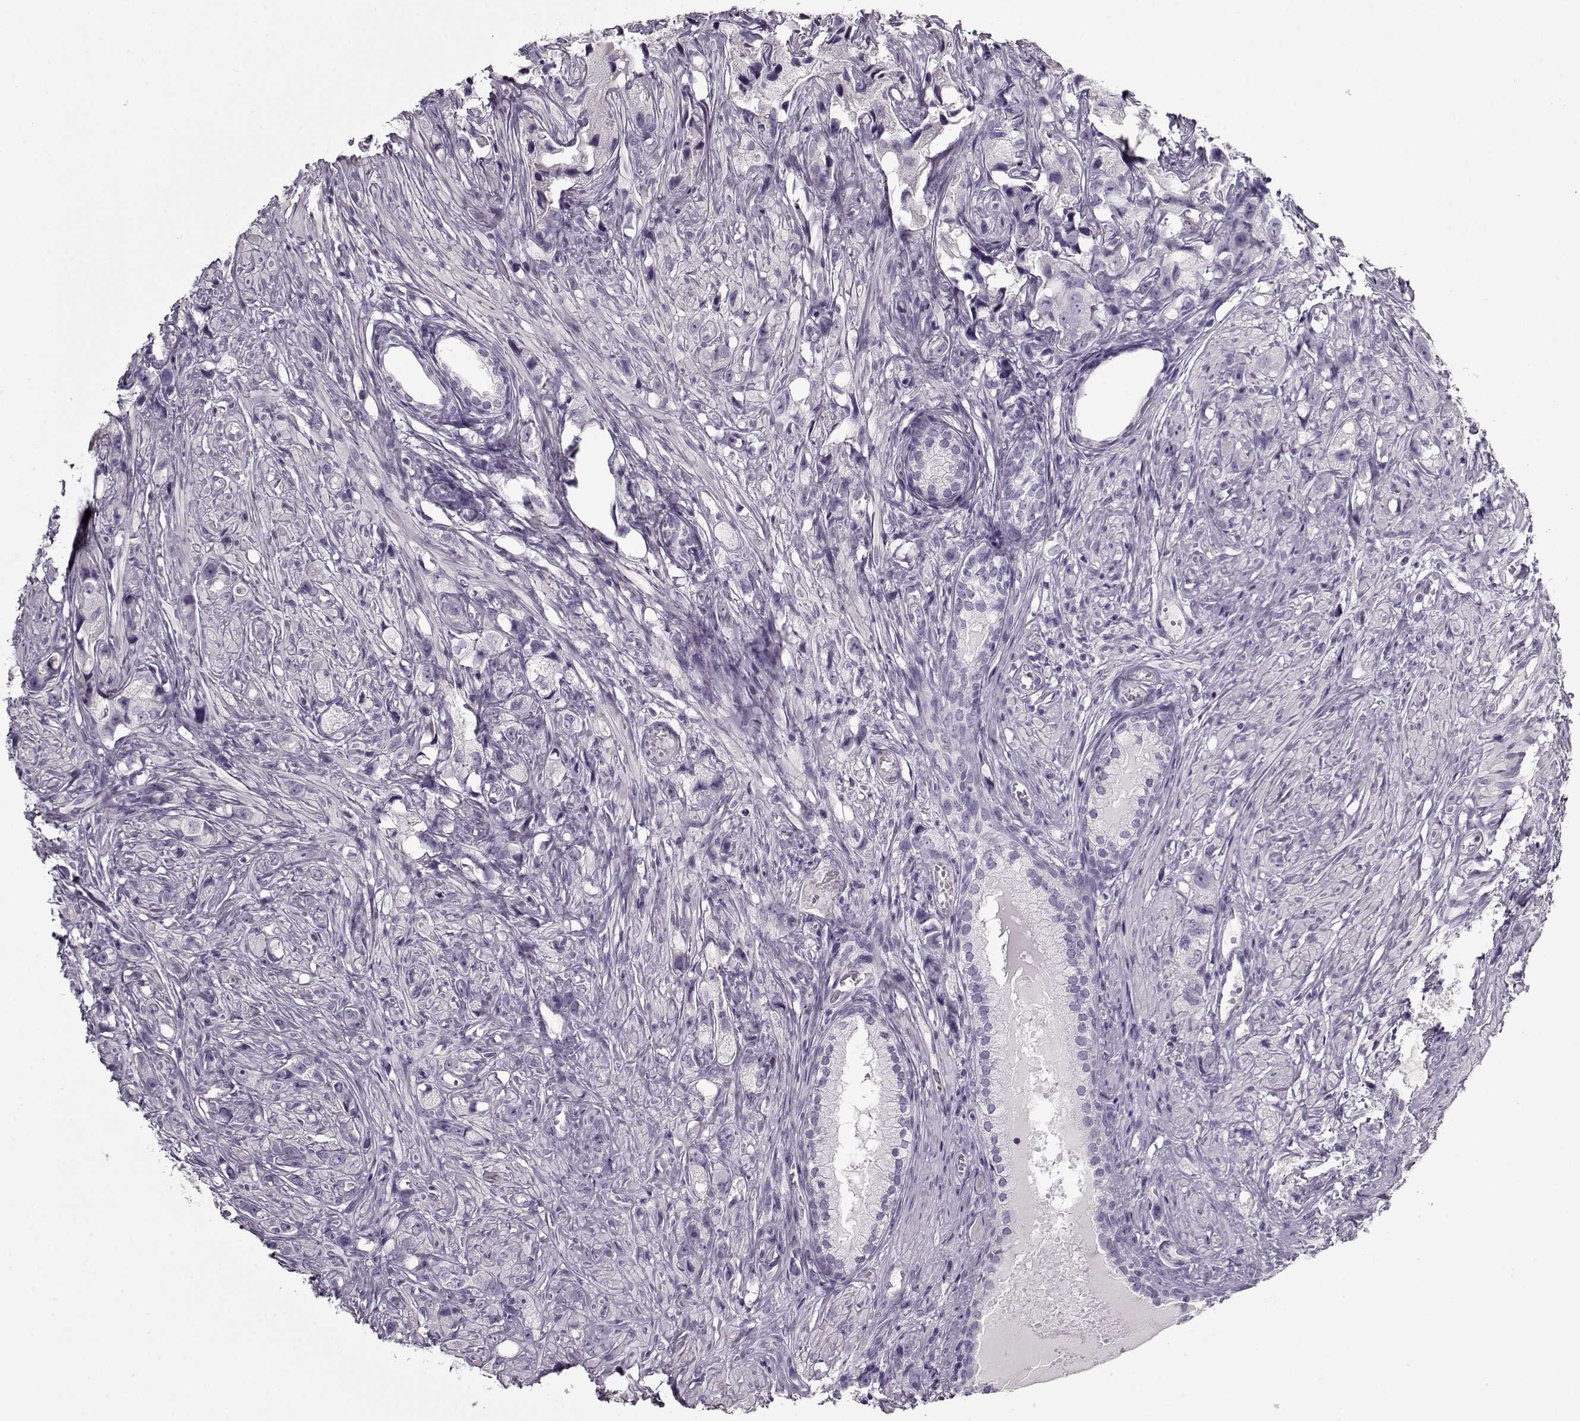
{"staining": {"intensity": "negative", "quantity": "none", "location": "none"}, "tissue": "prostate cancer", "cell_type": "Tumor cells", "image_type": "cancer", "snomed": [{"axis": "morphology", "description": "Adenocarcinoma, High grade"}, {"axis": "topography", "description": "Prostate"}], "caption": "Immunohistochemistry of human prostate adenocarcinoma (high-grade) shows no positivity in tumor cells. (Immunohistochemistry (ihc), brightfield microscopy, high magnification).", "gene": "CCDC136", "patient": {"sex": "male", "age": 75}}